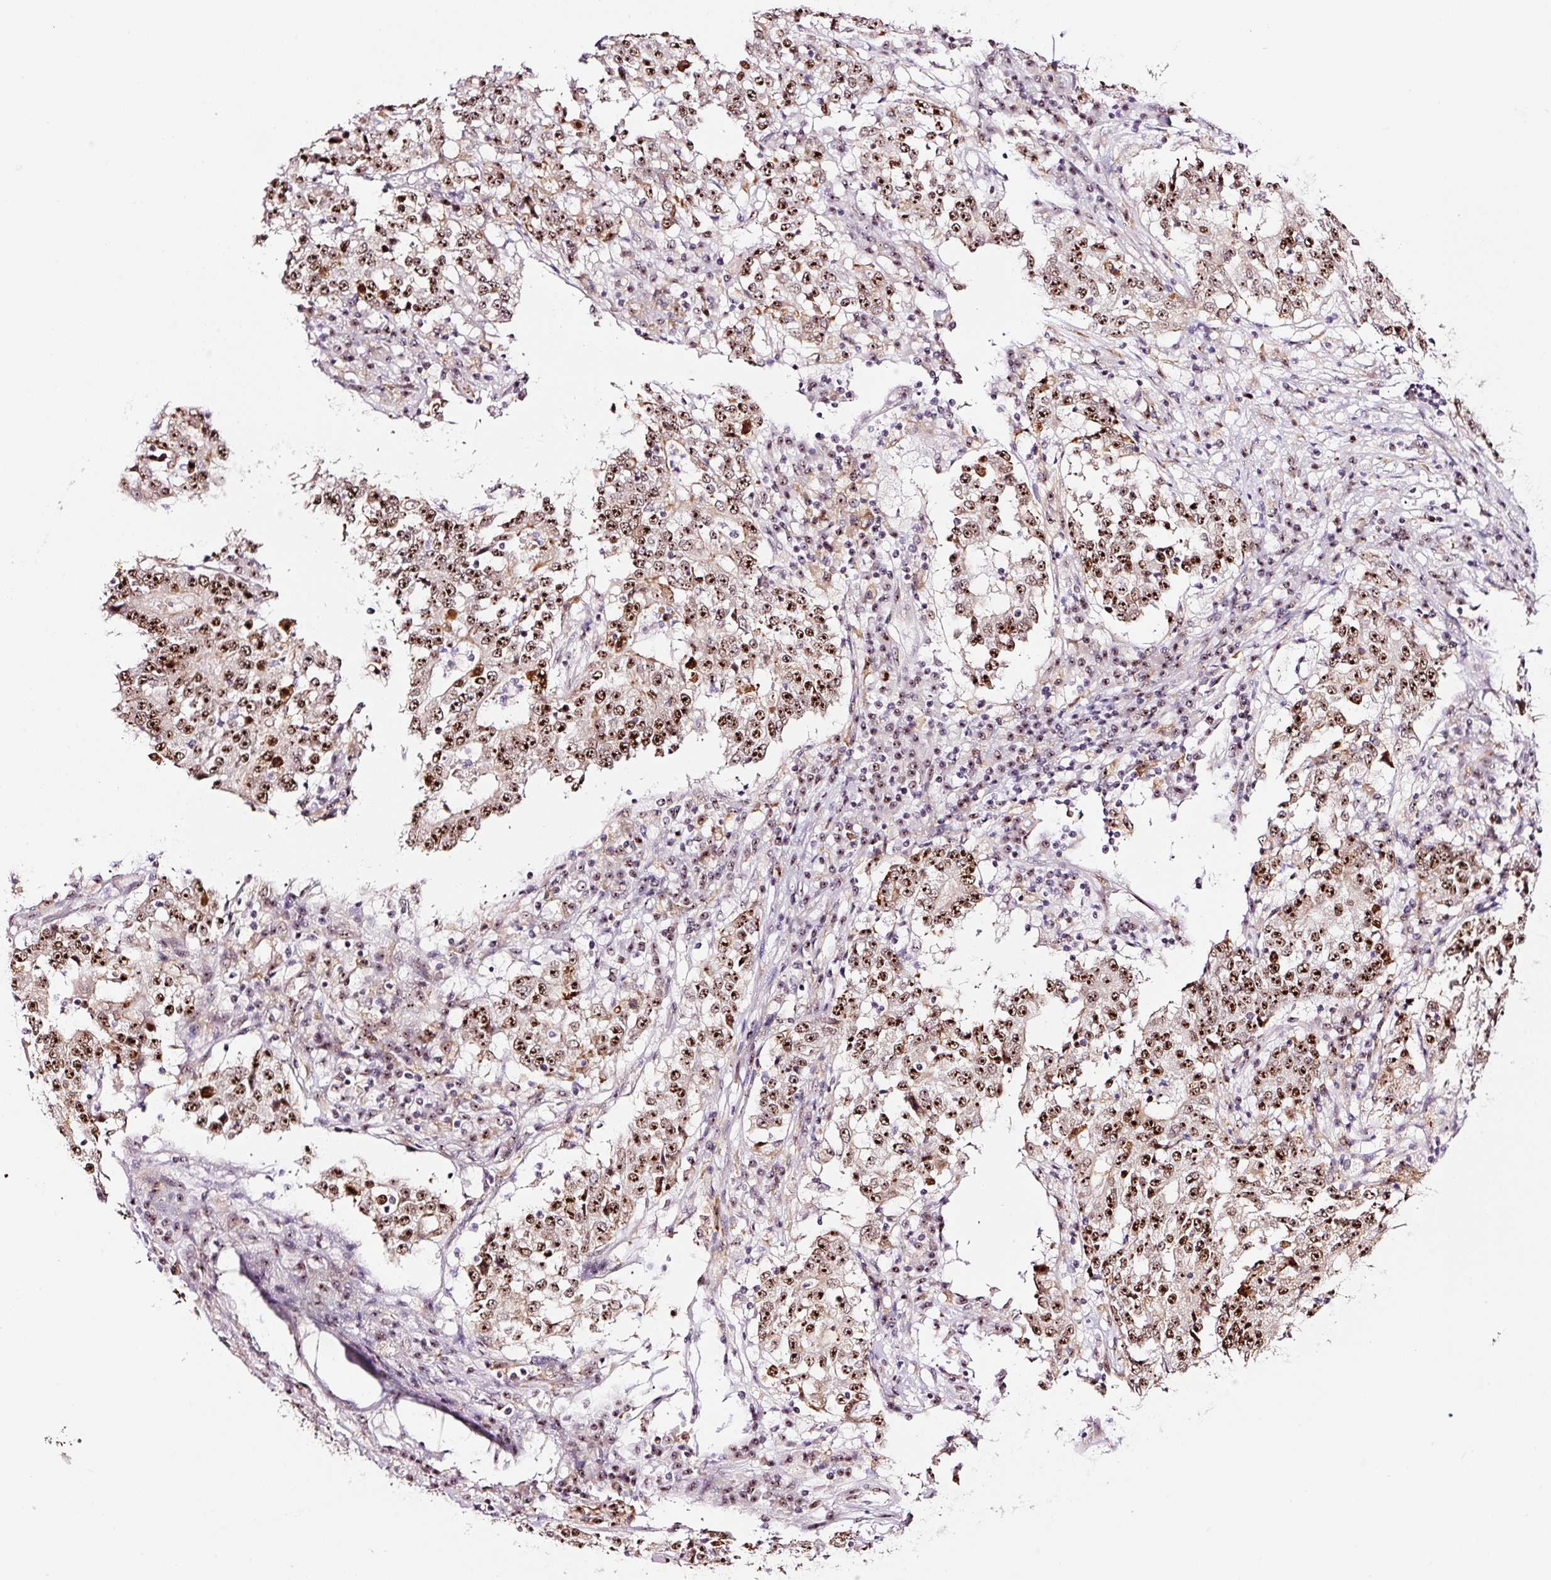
{"staining": {"intensity": "strong", "quantity": ">75%", "location": "cytoplasmic/membranous,nuclear"}, "tissue": "stomach cancer", "cell_type": "Tumor cells", "image_type": "cancer", "snomed": [{"axis": "morphology", "description": "Adenocarcinoma, NOS"}, {"axis": "topography", "description": "Stomach"}], "caption": "Stomach cancer (adenocarcinoma) stained with DAB IHC exhibits high levels of strong cytoplasmic/membranous and nuclear staining in approximately >75% of tumor cells. Using DAB (brown) and hematoxylin (blue) stains, captured at high magnification using brightfield microscopy.", "gene": "GNL3", "patient": {"sex": "male", "age": 59}}